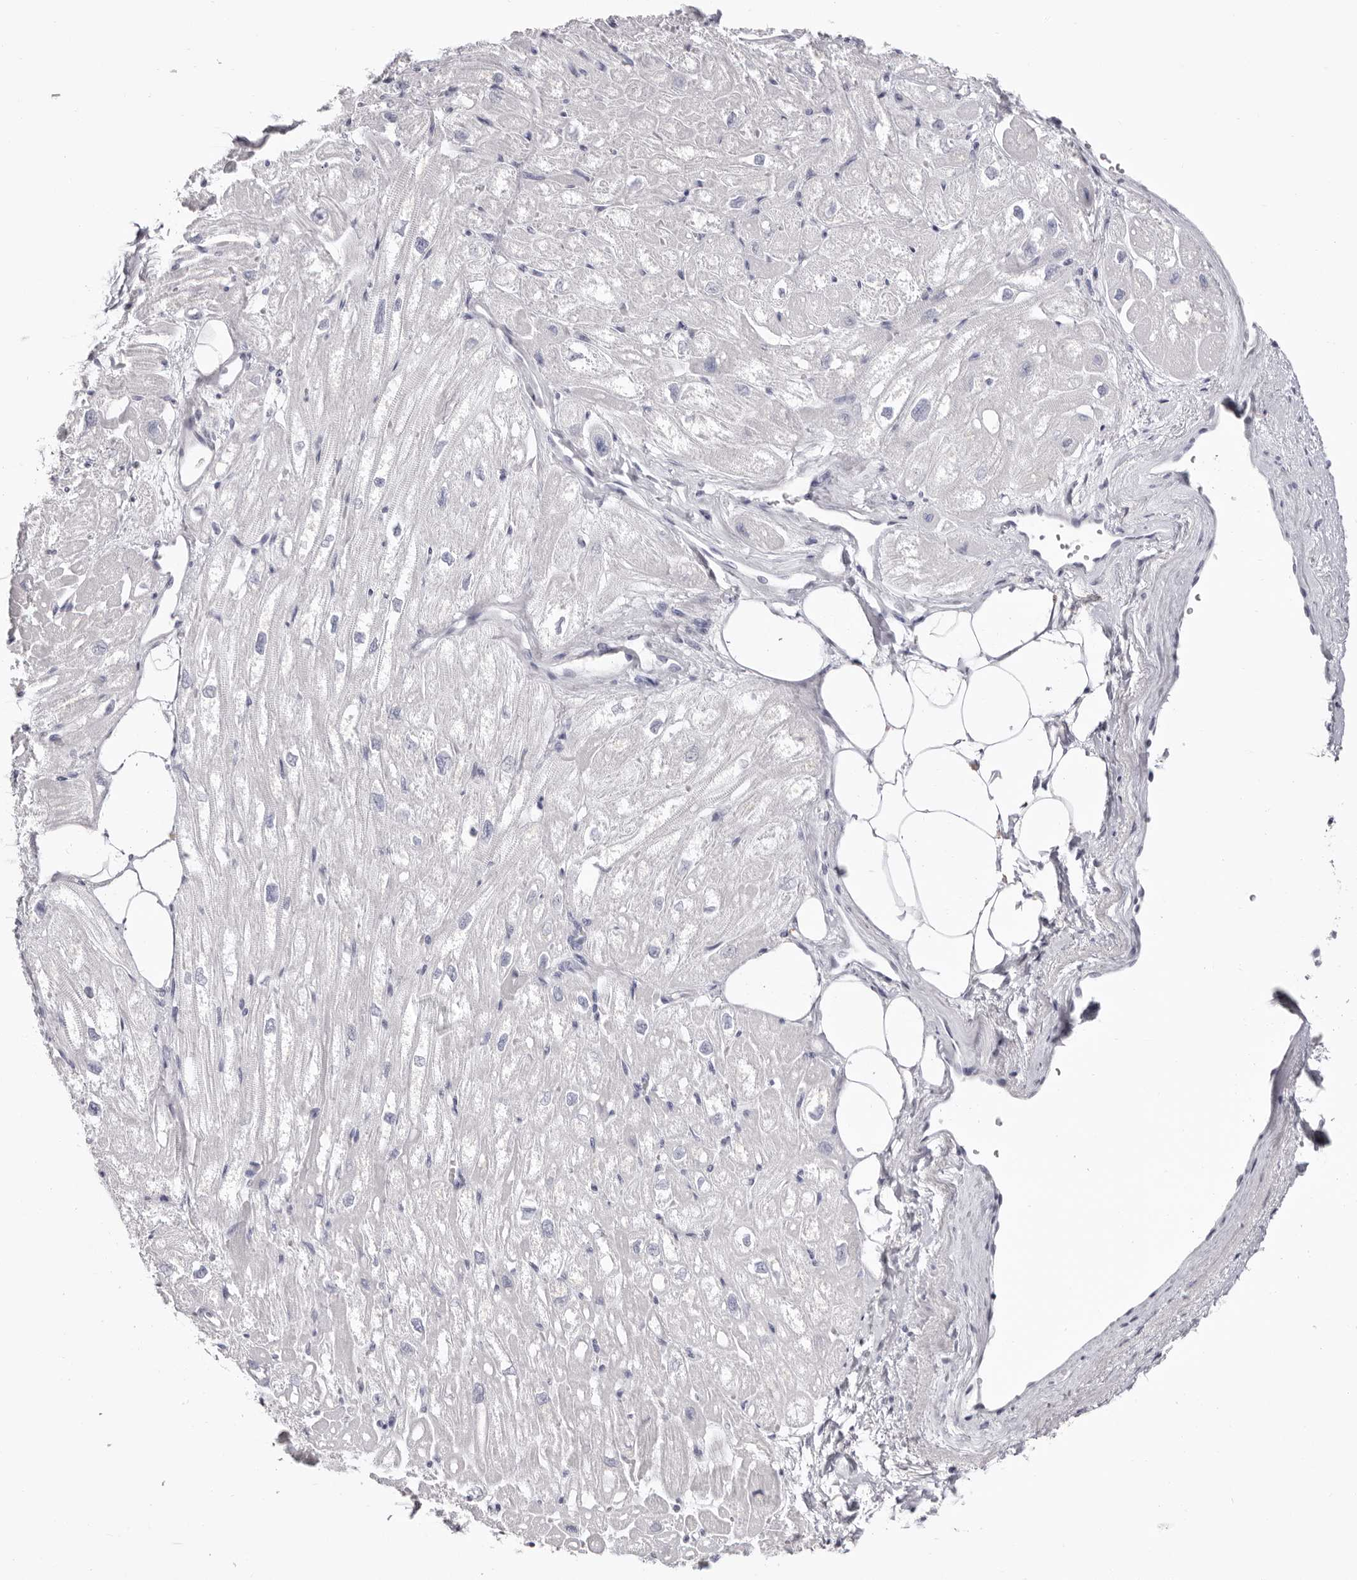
{"staining": {"intensity": "negative", "quantity": "none", "location": "none"}, "tissue": "heart muscle", "cell_type": "Cardiomyocytes", "image_type": "normal", "snomed": [{"axis": "morphology", "description": "Normal tissue, NOS"}, {"axis": "topography", "description": "Heart"}], "caption": "A histopathology image of heart muscle stained for a protein exhibits no brown staining in cardiomyocytes.", "gene": "LPO", "patient": {"sex": "male", "age": 50}}